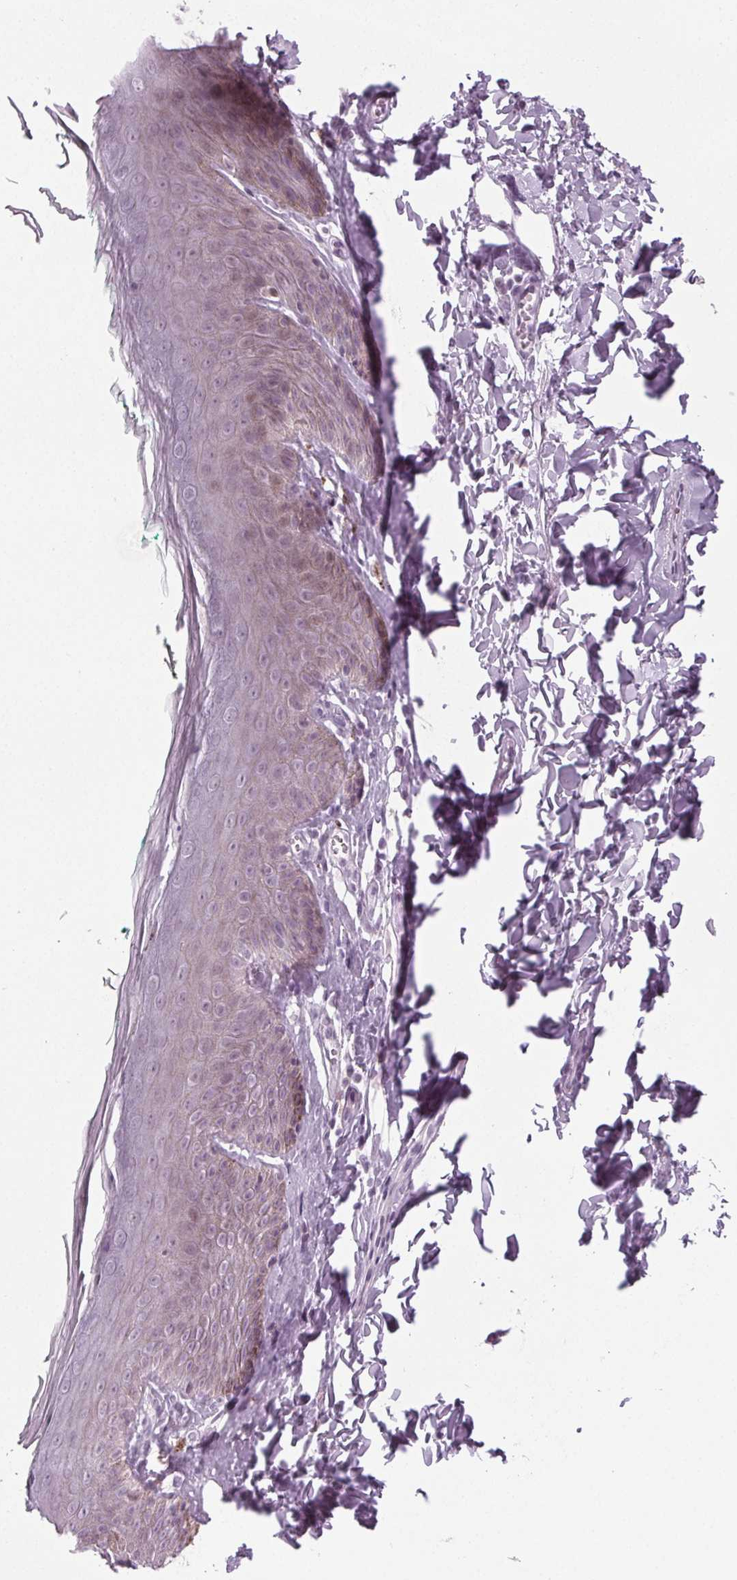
{"staining": {"intensity": "negative", "quantity": "none", "location": "none"}, "tissue": "skin", "cell_type": "Epidermal cells", "image_type": "normal", "snomed": [{"axis": "morphology", "description": "Normal tissue, NOS"}, {"axis": "topography", "description": "Vulva"}, {"axis": "topography", "description": "Peripheral nerve tissue"}], "caption": "Immunohistochemistry photomicrograph of normal skin: skin stained with DAB demonstrates no significant protein staining in epidermal cells. Nuclei are stained in blue.", "gene": "IGF2BP1", "patient": {"sex": "female", "age": 66}}